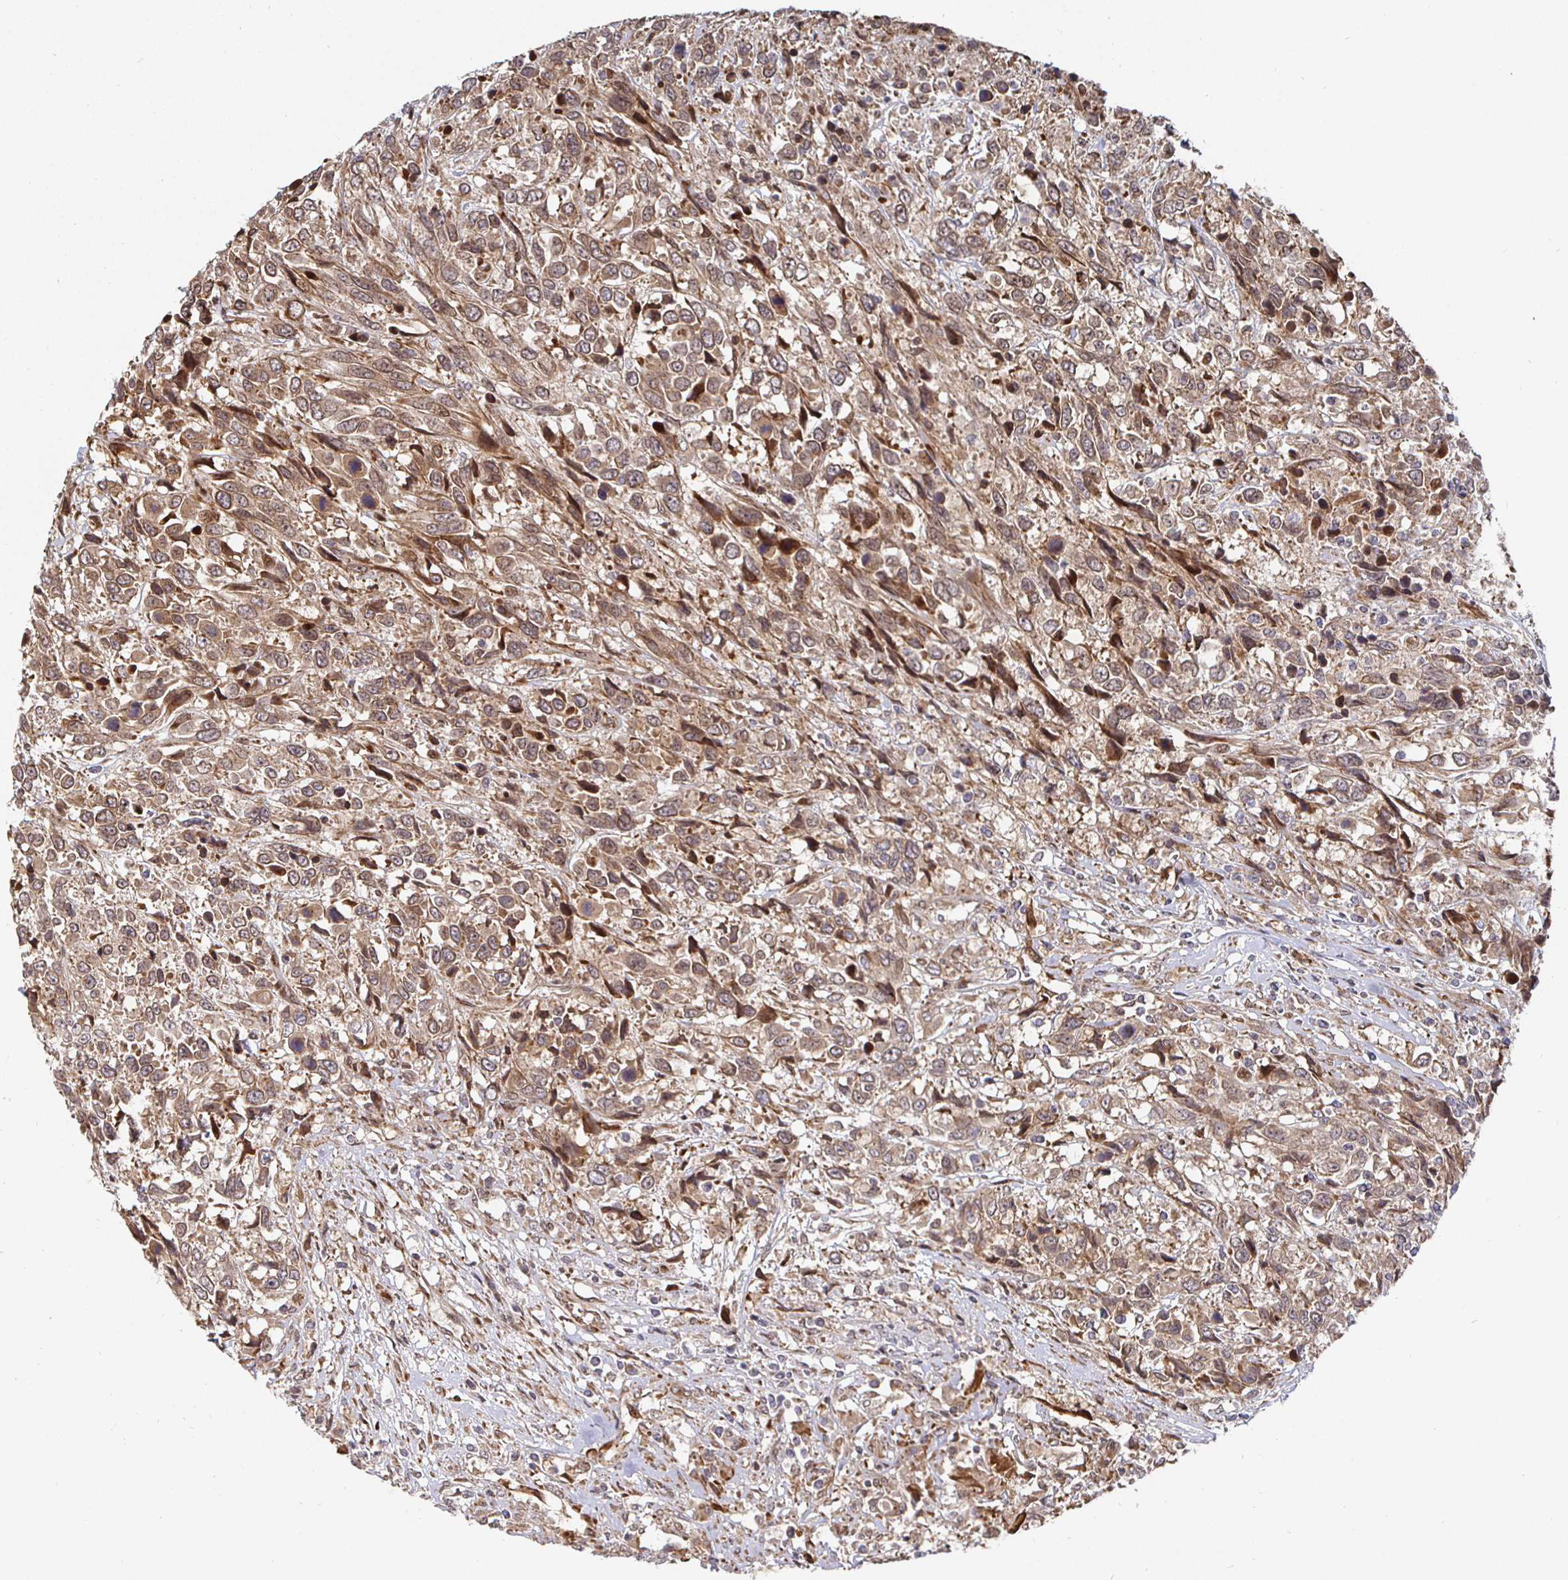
{"staining": {"intensity": "moderate", "quantity": ">75%", "location": "cytoplasmic/membranous"}, "tissue": "urothelial cancer", "cell_type": "Tumor cells", "image_type": "cancer", "snomed": [{"axis": "morphology", "description": "Urothelial carcinoma, High grade"}, {"axis": "topography", "description": "Urinary bladder"}], "caption": "IHC micrograph of neoplastic tissue: human urothelial cancer stained using IHC exhibits medium levels of moderate protein expression localized specifically in the cytoplasmic/membranous of tumor cells, appearing as a cytoplasmic/membranous brown color.", "gene": "TBKBP1", "patient": {"sex": "female", "age": 70}}